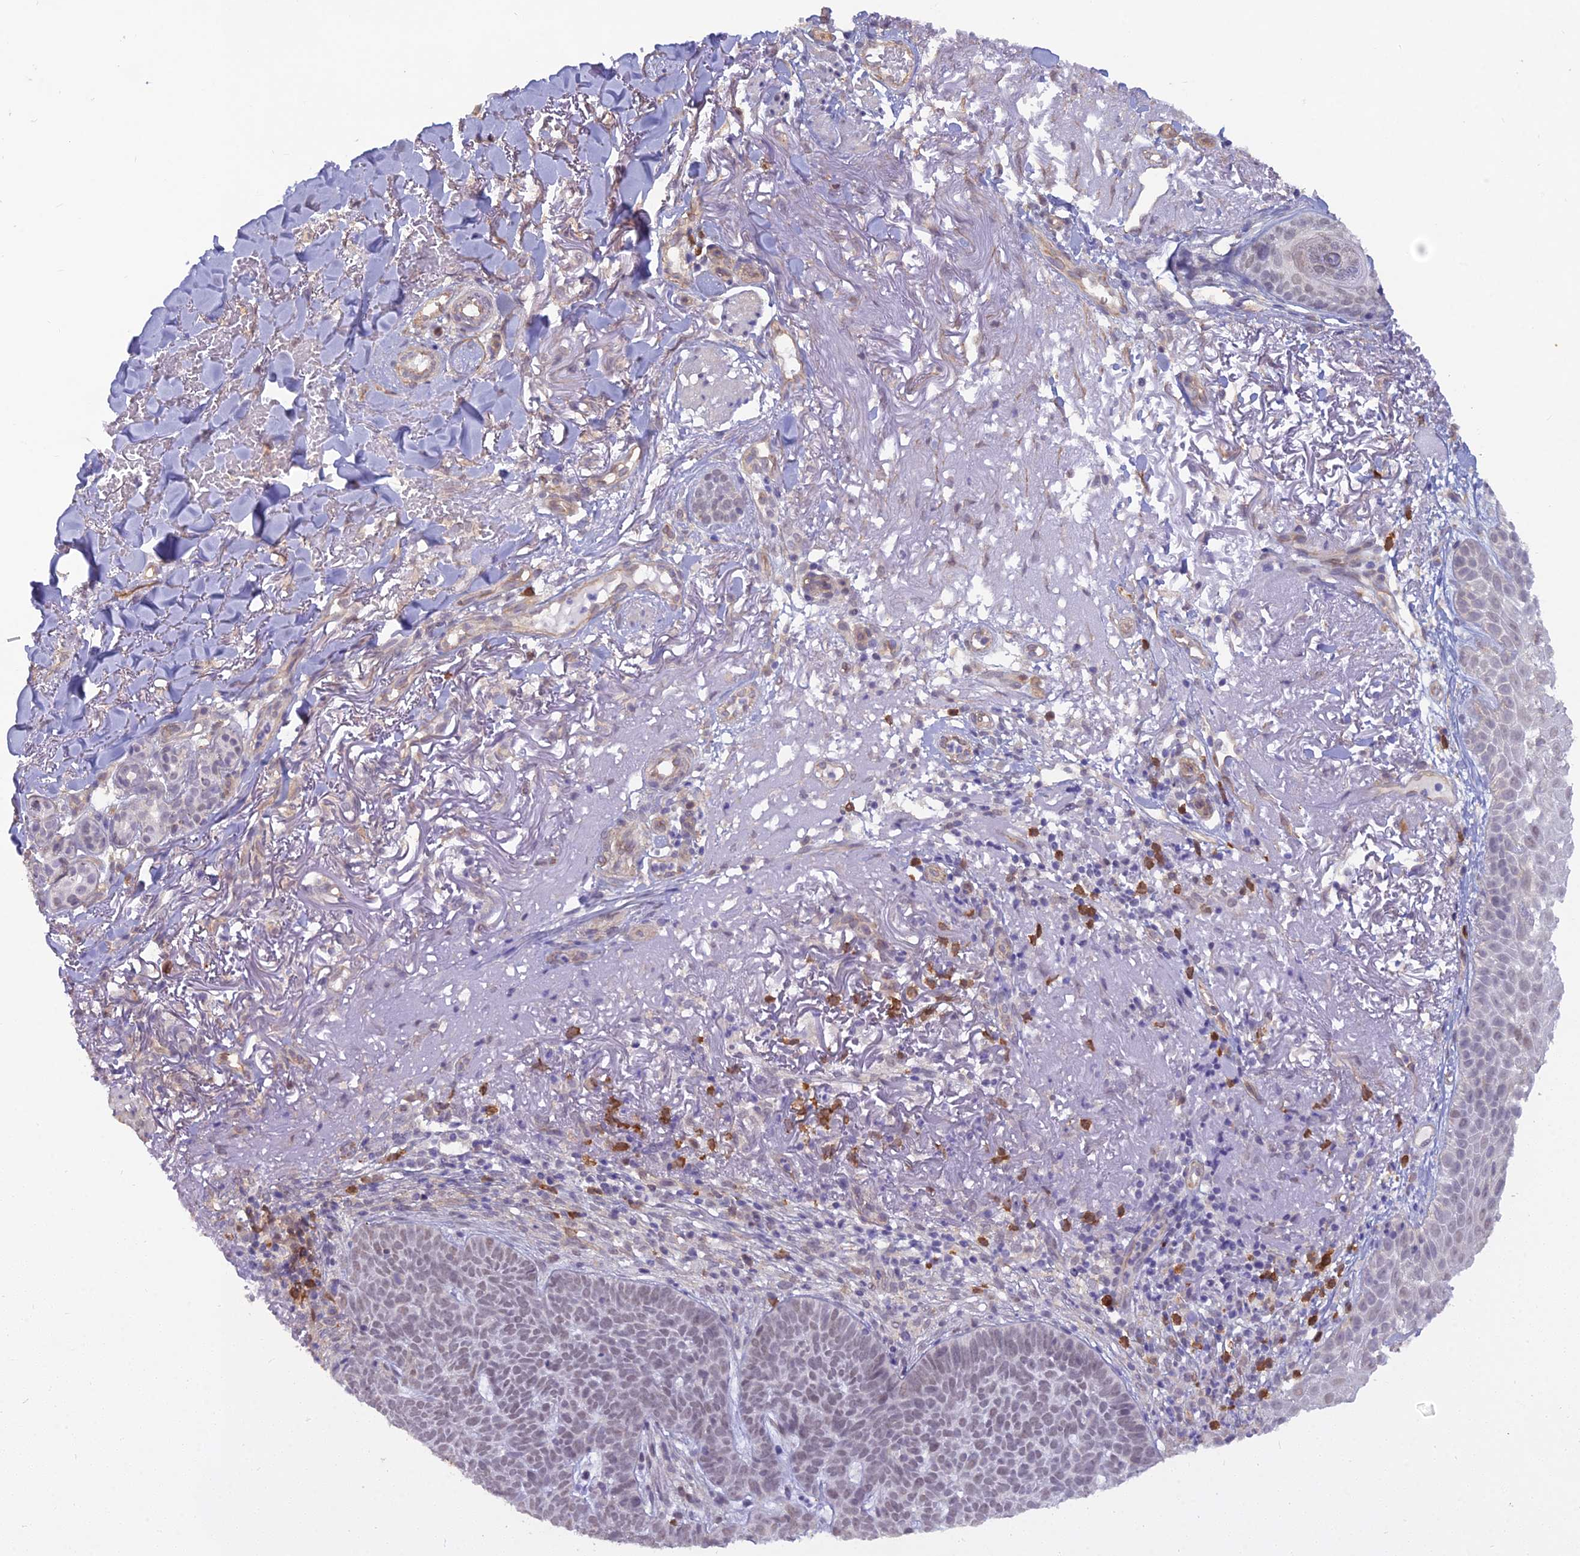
{"staining": {"intensity": "weak", "quantity": "25%-75%", "location": "nuclear"}, "tissue": "skin cancer", "cell_type": "Tumor cells", "image_type": "cancer", "snomed": [{"axis": "morphology", "description": "Basal cell carcinoma"}, {"axis": "topography", "description": "Skin"}], "caption": "Weak nuclear expression is appreciated in about 25%-75% of tumor cells in skin cancer. Ihc stains the protein of interest in brown and the nuclei are stained blue.", "gene": "BLNK", "patient": {"sex": "female", "age": 78}}